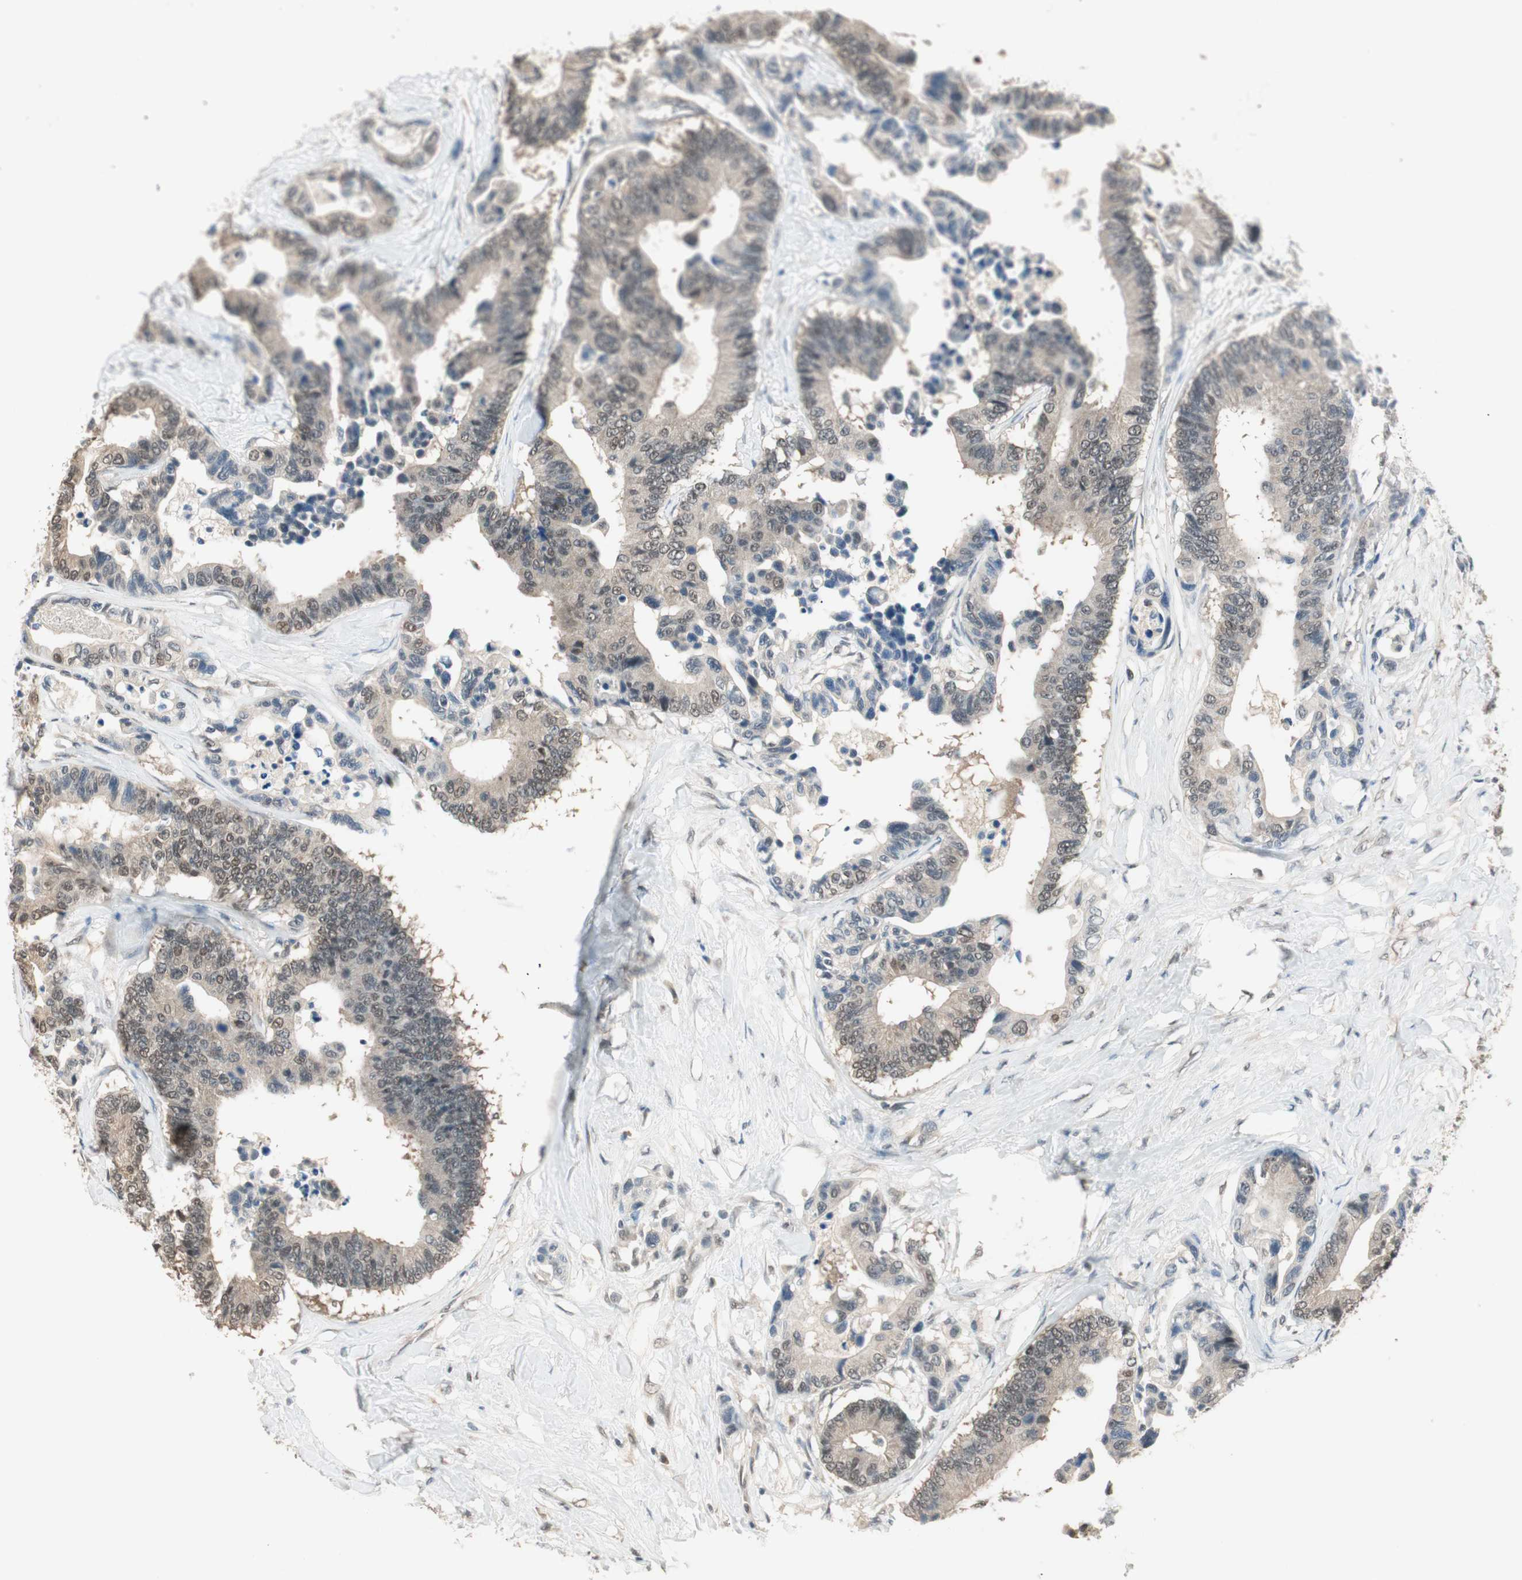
{"staining": {"intensity": "weak", "quantity": "25%-75%", "location": "cytoplasmic/membranous"}, "tissue": "colorectal cancer", "cell_type": "Tumor cells", "image_type": "cancer", "snomed": [{"axis": "morphology", "description": "Normal tissue, NOS"}, {"axis": "morphology", "description": "Adenocarcinoma, NOS"}, {"axis": "topography", "description": "Colon"}], "caption": "Approximately 25%-75% of tumor cells in adenocarcinoma (colorectal) display weak cytoplasmic/membranous protein expression as visualized by brown immunohistochemical staining.", "gene": "USP5", "patient": {"sex": "male", "age": 82}}